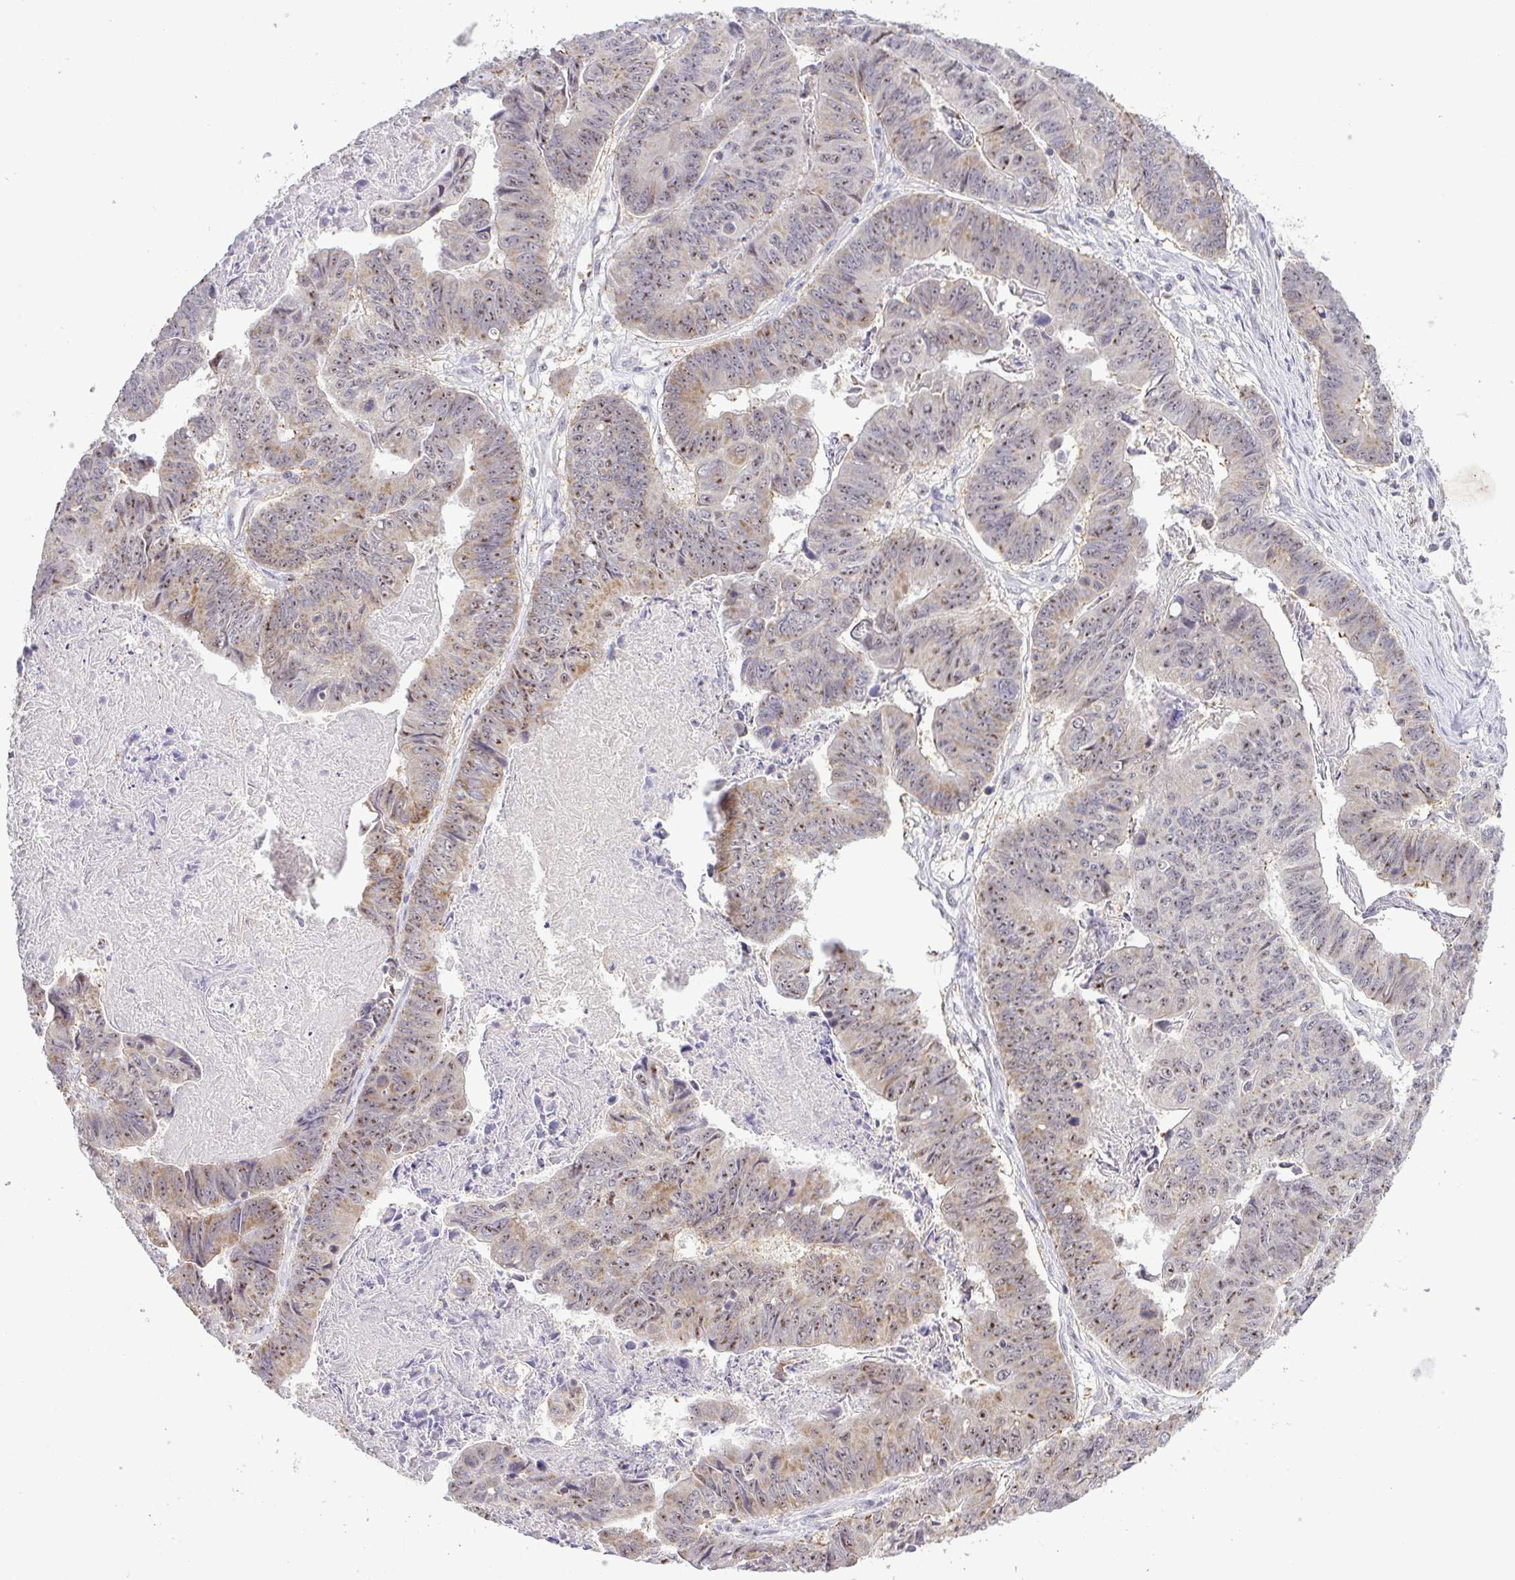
{"staining": {"intensity": "weak", "quantity": "25%-75%", "location": "cytoplasmic/membranous,nuclear"}, "tissue": "stomach cancer", "cell_type": "Tumor cells", "image_type": "cancer", "snomed": [{"axis": "morphology", "description": "Adenocarcinoma, NOS"}, {"axis": "topography", "description": "Stomach, lower"}], "caption": "Stomach cancer (adenocarcinoma) stained with immunohistochemistry displays weak cytoplasmic/membranous and nuclear positivity in about 25%-75% of tumor cells.", "gene": "RSL24D1", "patient": {"sex": "male", "age": 77}}